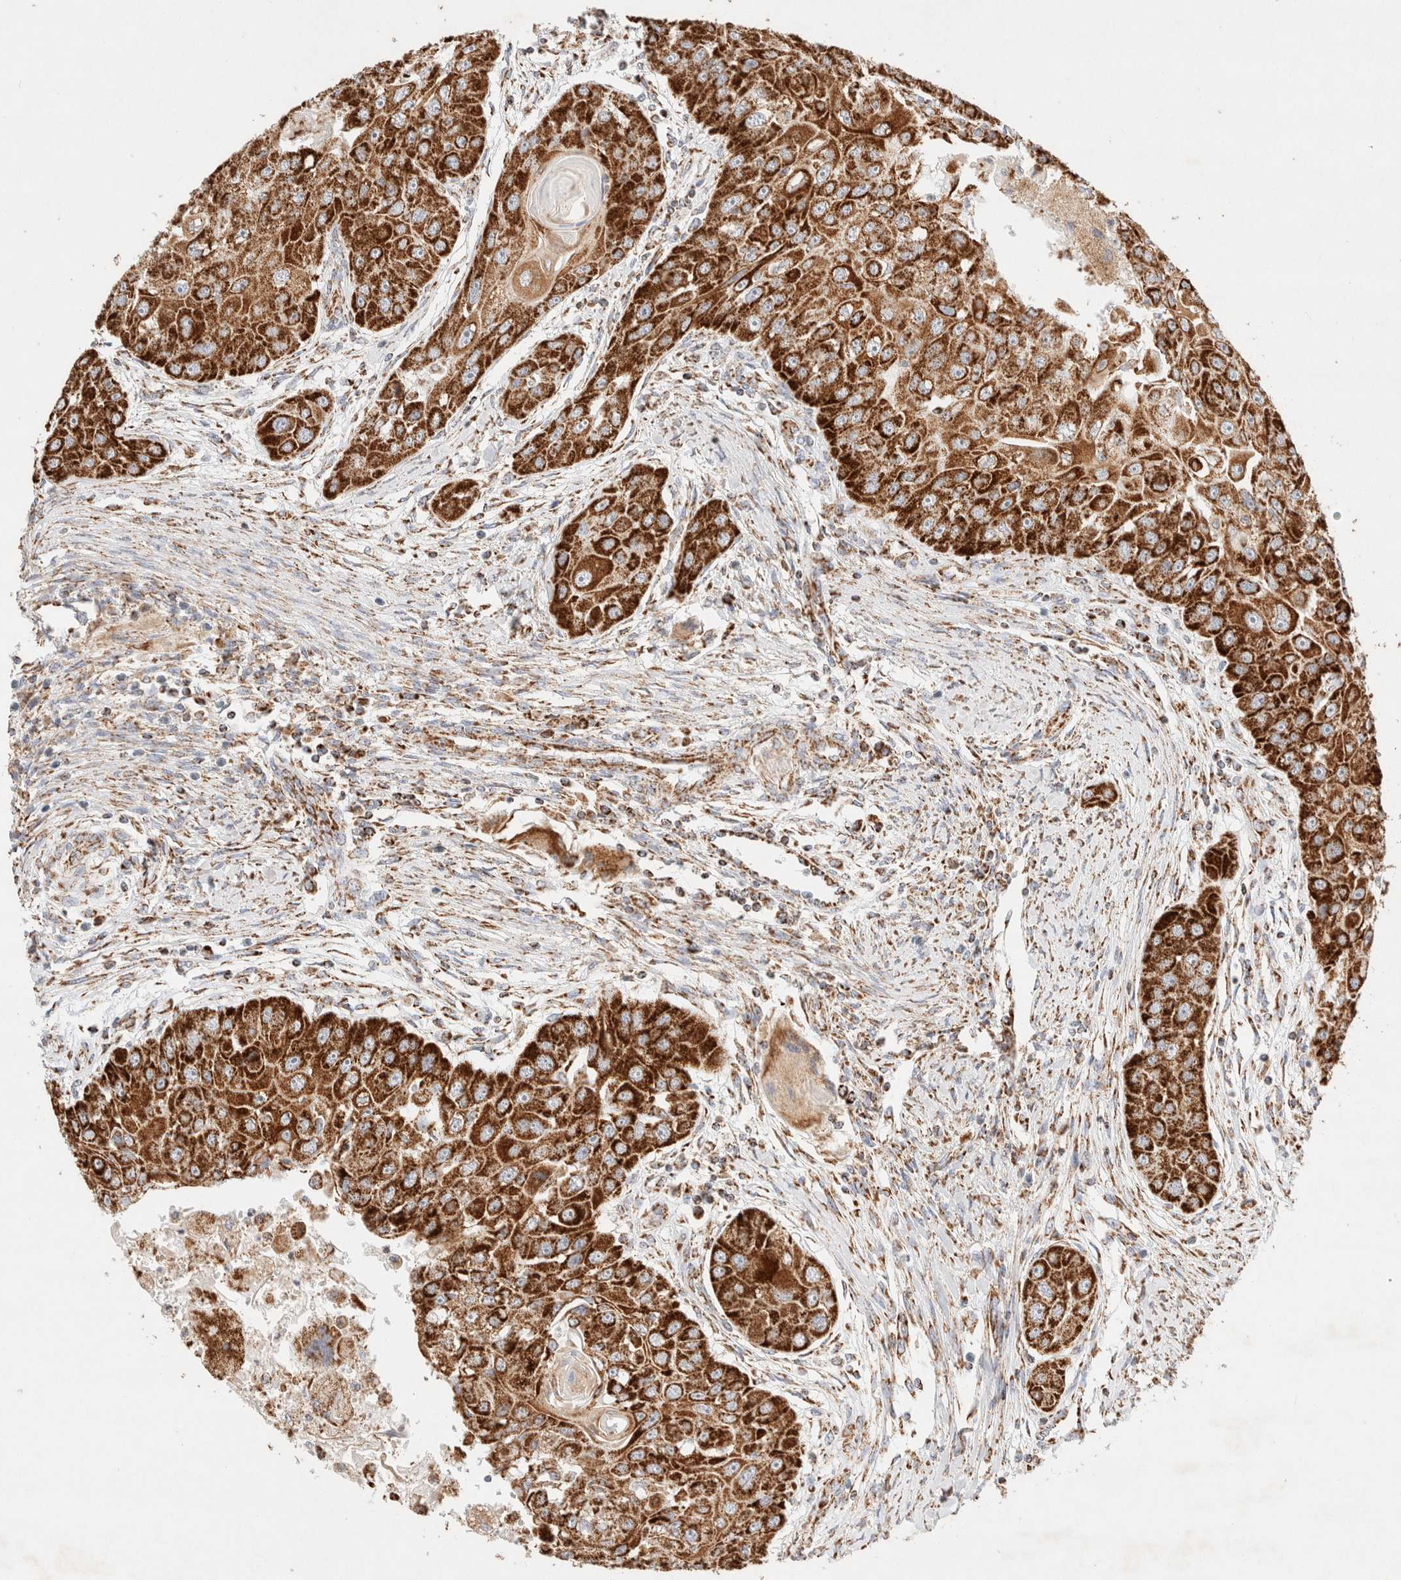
{"staining": {"intensity": "strong", "quantity": ">75%", "location": "cytoplasmic/membranous"}, "tissue": "head and neck cancer", "cell_type": "Tumor cells", "image_type": "cancer", "snomed": [{"axis": "morphology", "description": "Normal tissue, NOS"}, {"axis": "morphology", "description": "Squamous cell carcinoma, NOS"}, {"axis": "topography", "description": "Skeletal muscle"}, {"axis": "topography", "description": "Head-Neck"}], "caption": "Immunohistochemistry (IHC) photomicrograph of neoplastic tissue: head and neck cancer stained using immunohistochemistry displays high levels of strong protein expression localized specifically in the cytoplasmic/membranous of tumor cells, appearing as a cytoplasmic/membranous brown color.", "gene": "PHB2", "patient": {"sex": "male", "age": 51}}